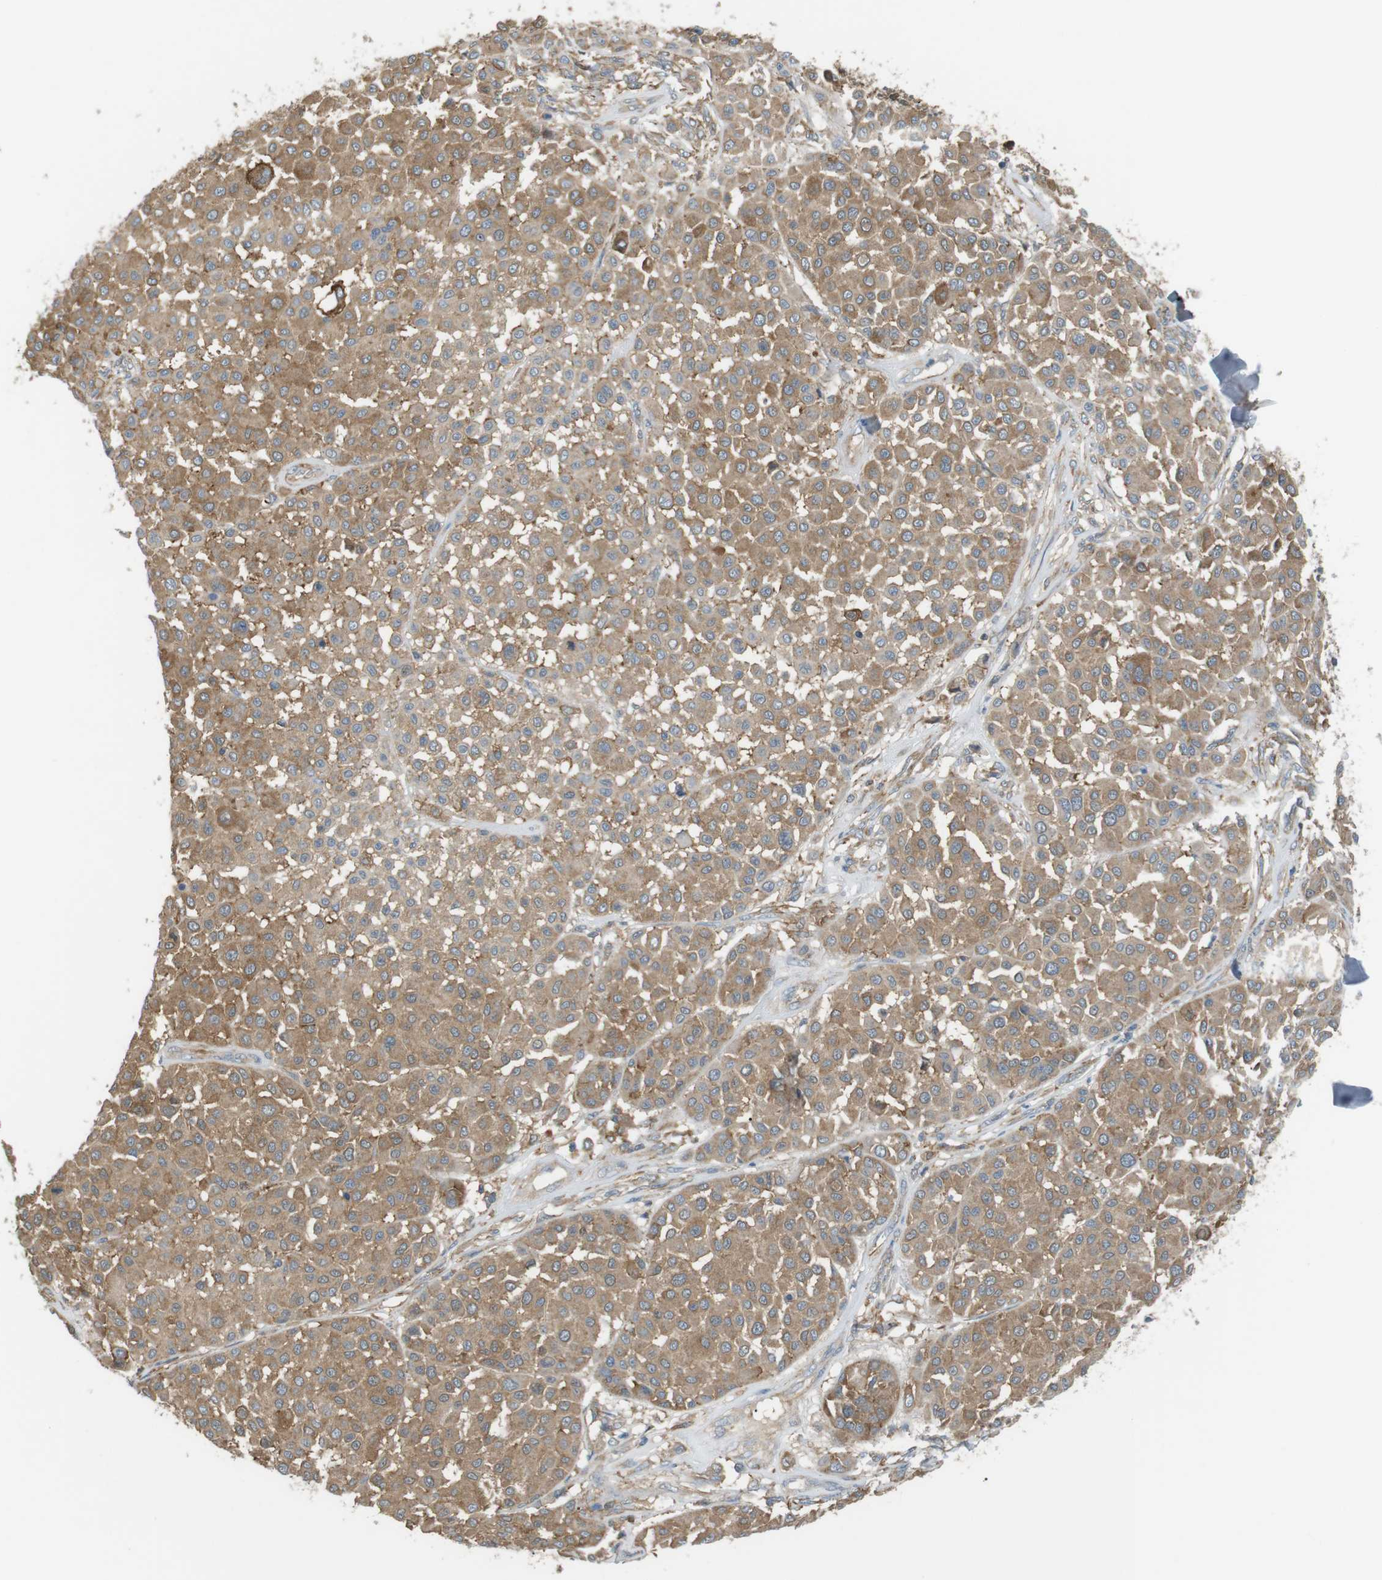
{"staining": {"intensity": "moderate", "quantity": ">75%", "location": "cytoplasmic/membranous"}, "tissue": "melanoma", "cell_type": "Tumor cells", "image_type": "cancer", "snomed": [{"axis": "morphology", "description": "Malignant melanoma, Metastatic site"}, {"axis": "topography", "description": "Soft tissue"}], "caption": "IHC histopathology image of neoplastic tissue: malignant melanoma (metastatic site) stained using IHC demonstrates medium levels of moderate protein expression localized specifically in the cytoplasmic/membranous of tumor cells, appearing as a cytoplasmic/membranous brown color.", "gene": "PEPD", "patient": {"sex": "male", "age": 41}}